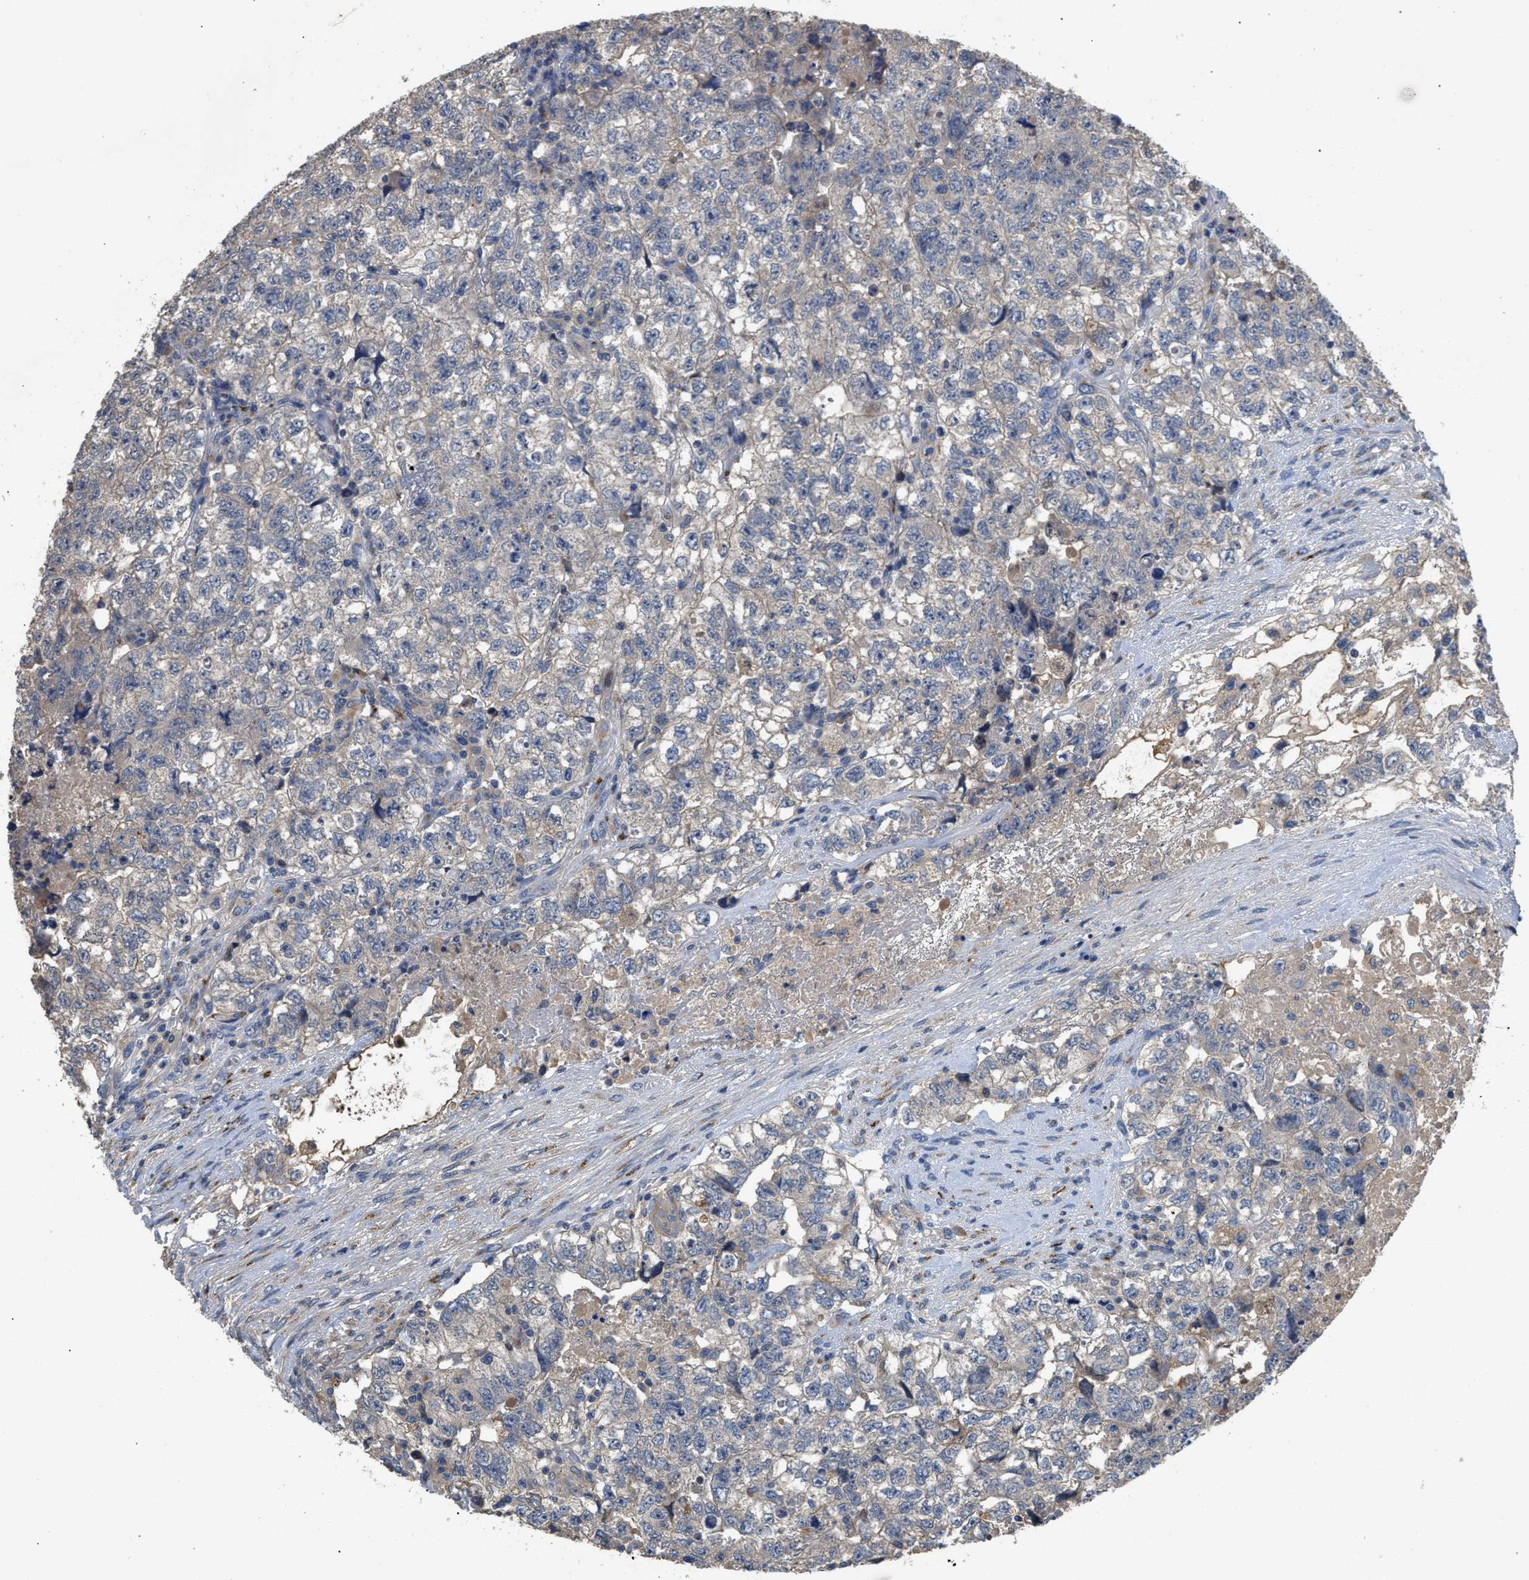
{"staining": {"intensity": "negative", "quantity": "none", "location": "none"}, "tissue": "testis cancer", "cell_type": "Tumor cells", "image_type": "cancer", "snomed": [{"axis": "morphology", "description": "Carcinoma, Embryonal, NOS"}, {"axis": "topography", "description": "Testis"}], "caption": "DAB (3,3'-diaminobenzidine) immunohistochemical staining of human testis embryonal carcinoma exhibits no significant expression in tumor cells. (Immunohistochemistry (ihc), brightfield microscopy, high magnification).", "gene": "SIK2", "patient": {"sex": "male", "age": 36}}